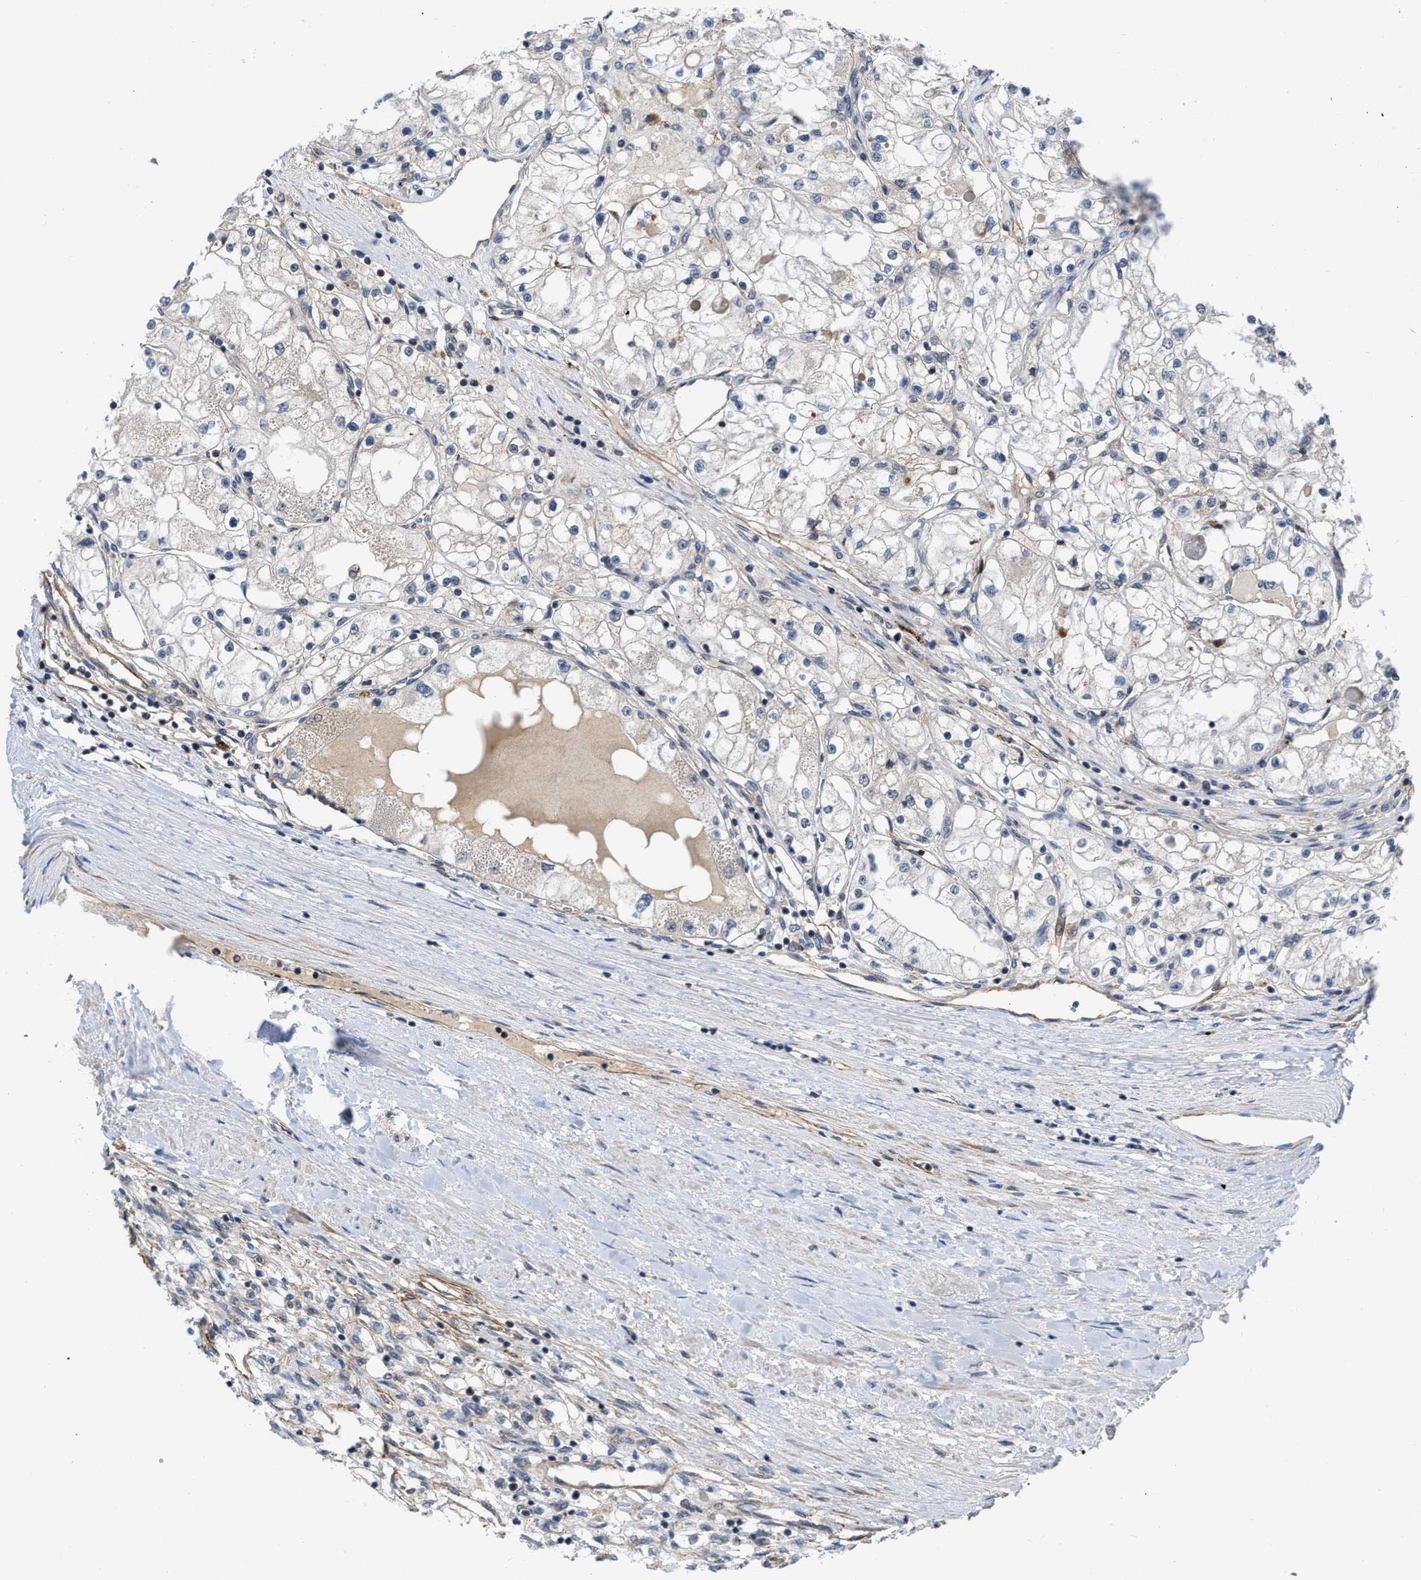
{"staining": {"intensity": "negative", "quantity": "none", "location": "none"}, "tissue": "renal cancer", "cell_type": "Tumor cells", "image_type": "cancer", "snomed": [{"axis": "morphology", "description": "Adenocarcinoma, NOS"}, {"axis": "topography", "description": "Kidney"}], "caption": "A histopathology image of human renal cancer is negative for staining in tumor cells.", "gene": "NAPEPLD", "patient": {"sex": "male", "age": 68}}